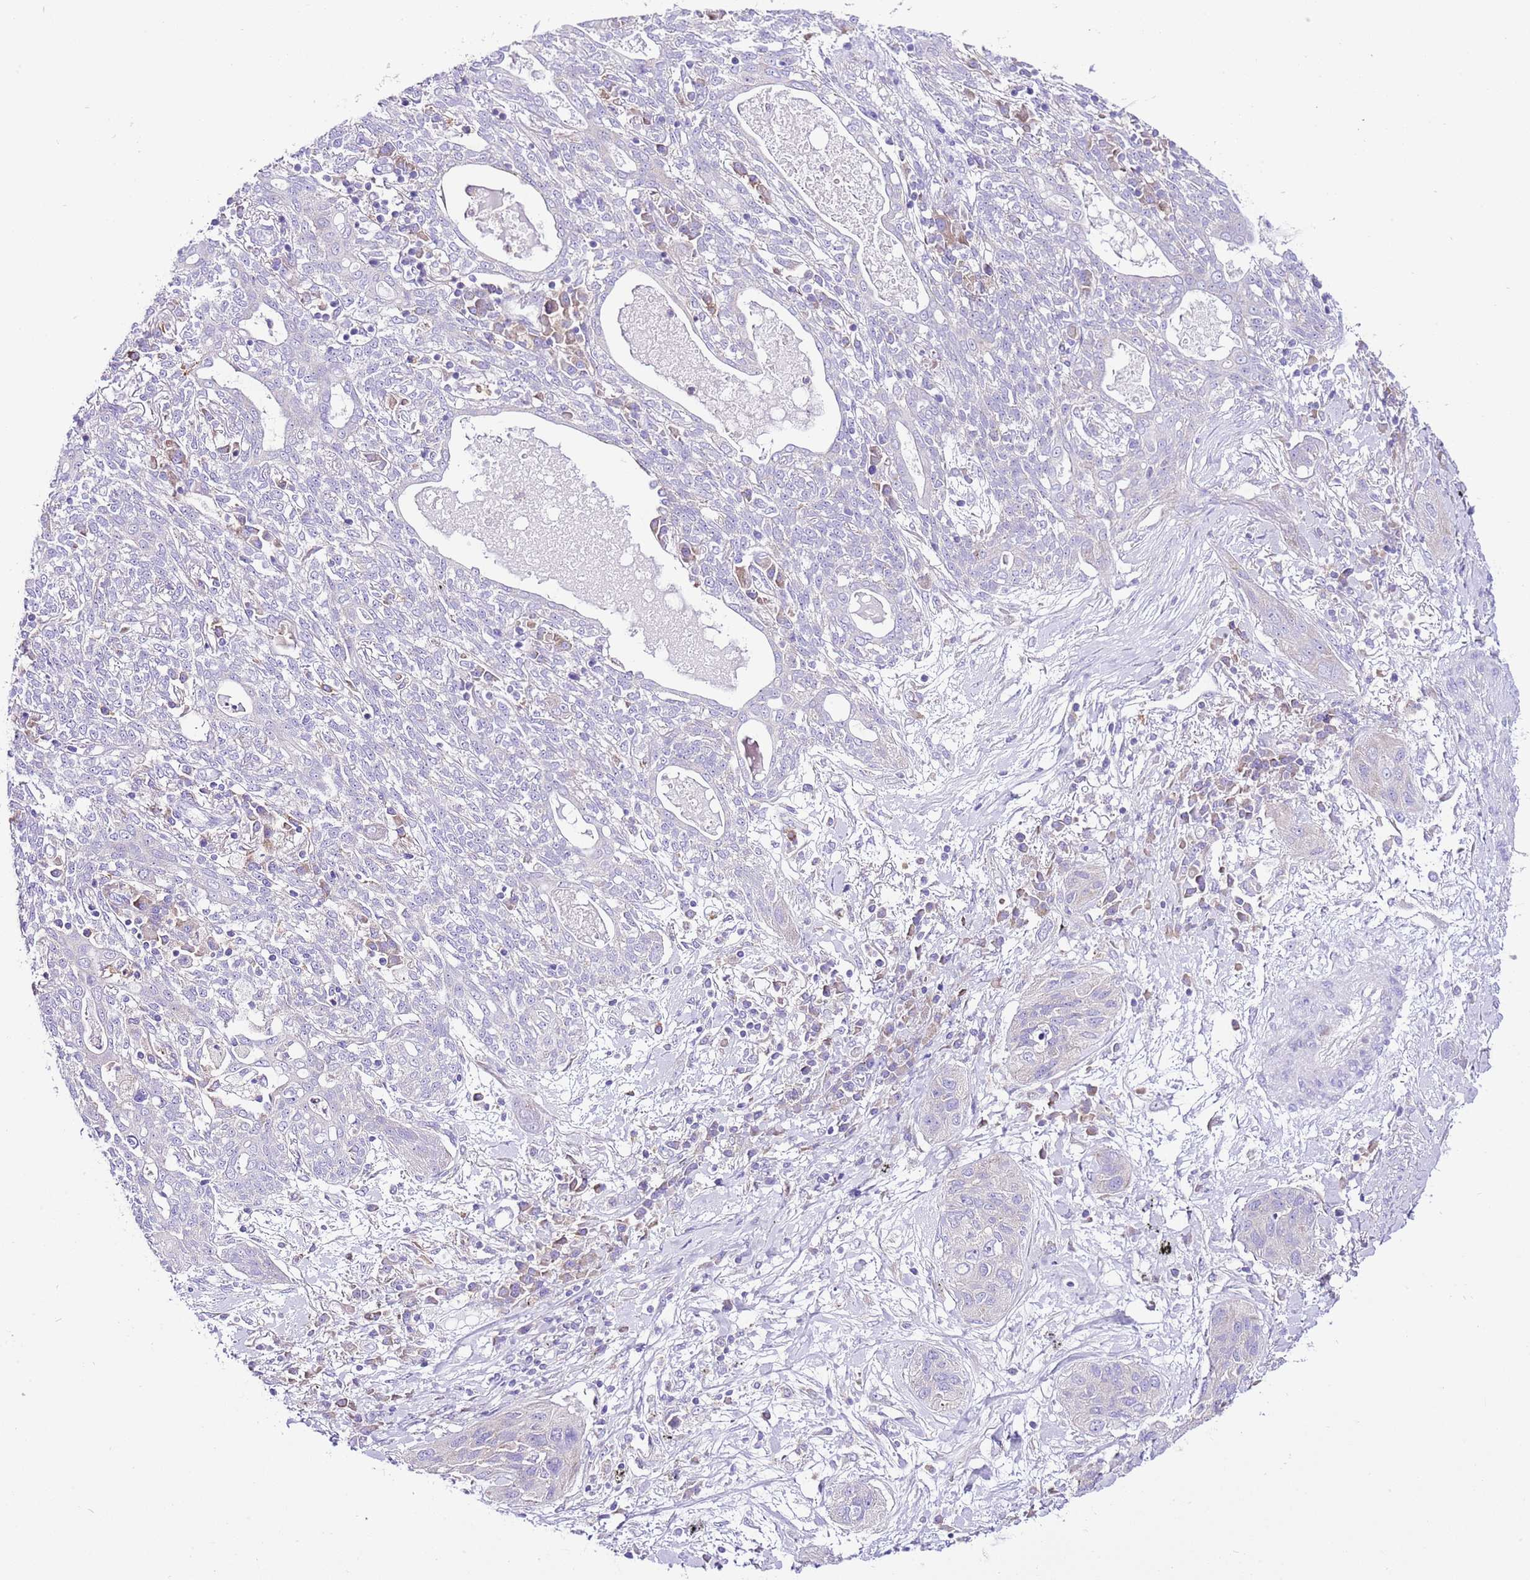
{"staining": {"intensity": "negative", "quantity": "none", "location": "none"}, "tissue": "lung cancer", "cell_type": "Tumor cells", "image_type": "cancer", "snomed": [{"axis": "morphology", "description": "Squamous cell carcinoma, NOS"}, {"axis": "topography", "description": "Lung"}], "caption": "Immunohistochemistry of lung cancer displays no positivity in tumor cells. The staining was performed using DAB (3,3'-diaminobenzidine) to visualize the protein expression in brown, while the nuclei were stained in blue with hematoxylin (Magnification: 20x).", "gene": "RPS10", "patient": {"sex": "female", "age": 70}}